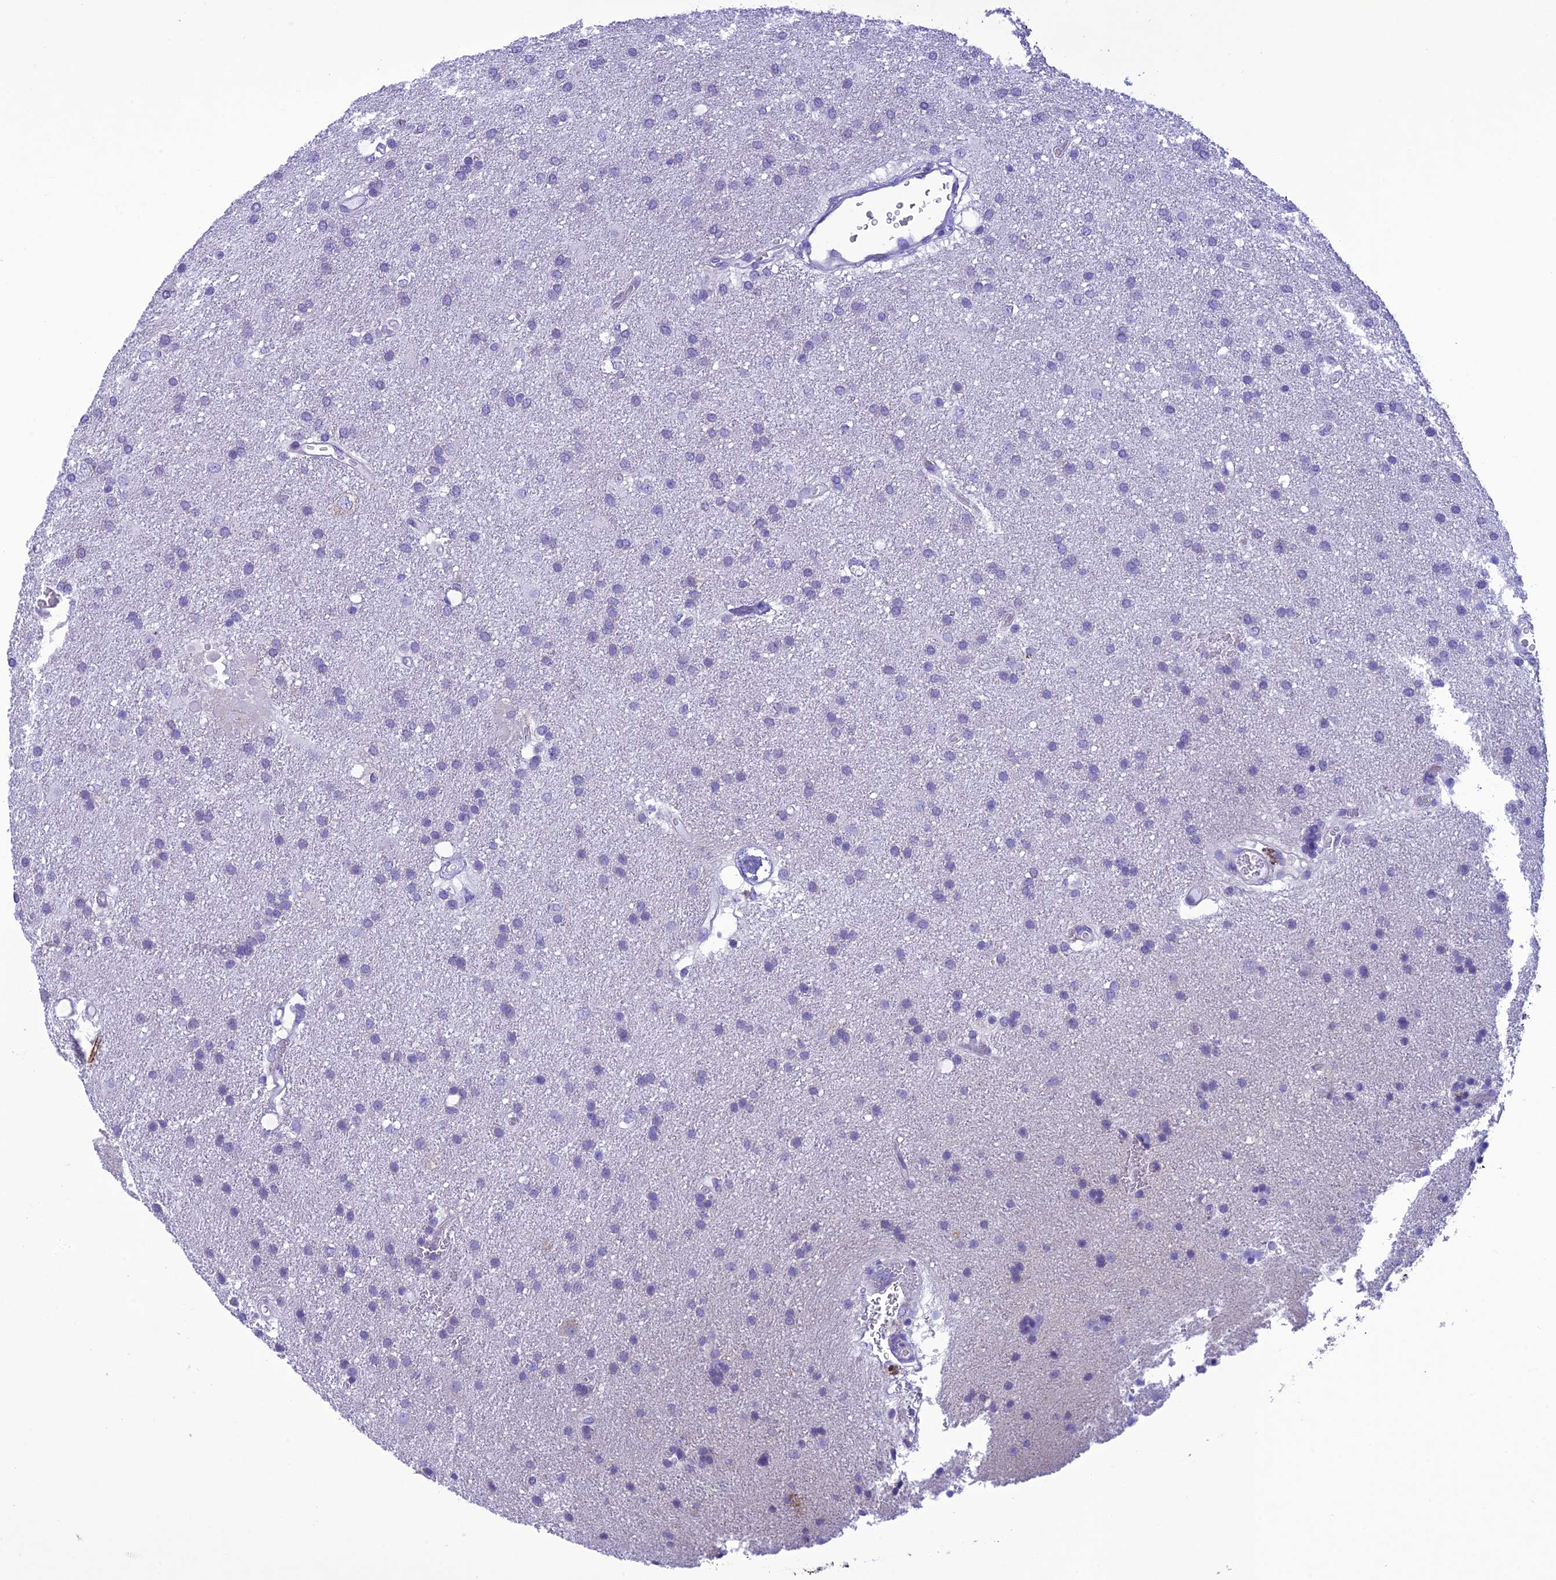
{"staining": {"intensity": "negative", "quantity": "none", "location": "none"}, "tissue": "glioma", "cell_type": "Tumor cells", "image_type": "cancer", "snomed": [{"axis": "morphology", "description": "Glioma, malignant, Low grade"}, {"axis": "topography", "description": "Brain"}], "caption": "An image of human low-grade glioma (malignant) is negative for staining in tumor cells.", "gene": "VPS52", "patient": {"sex": "male", "age": 66}}